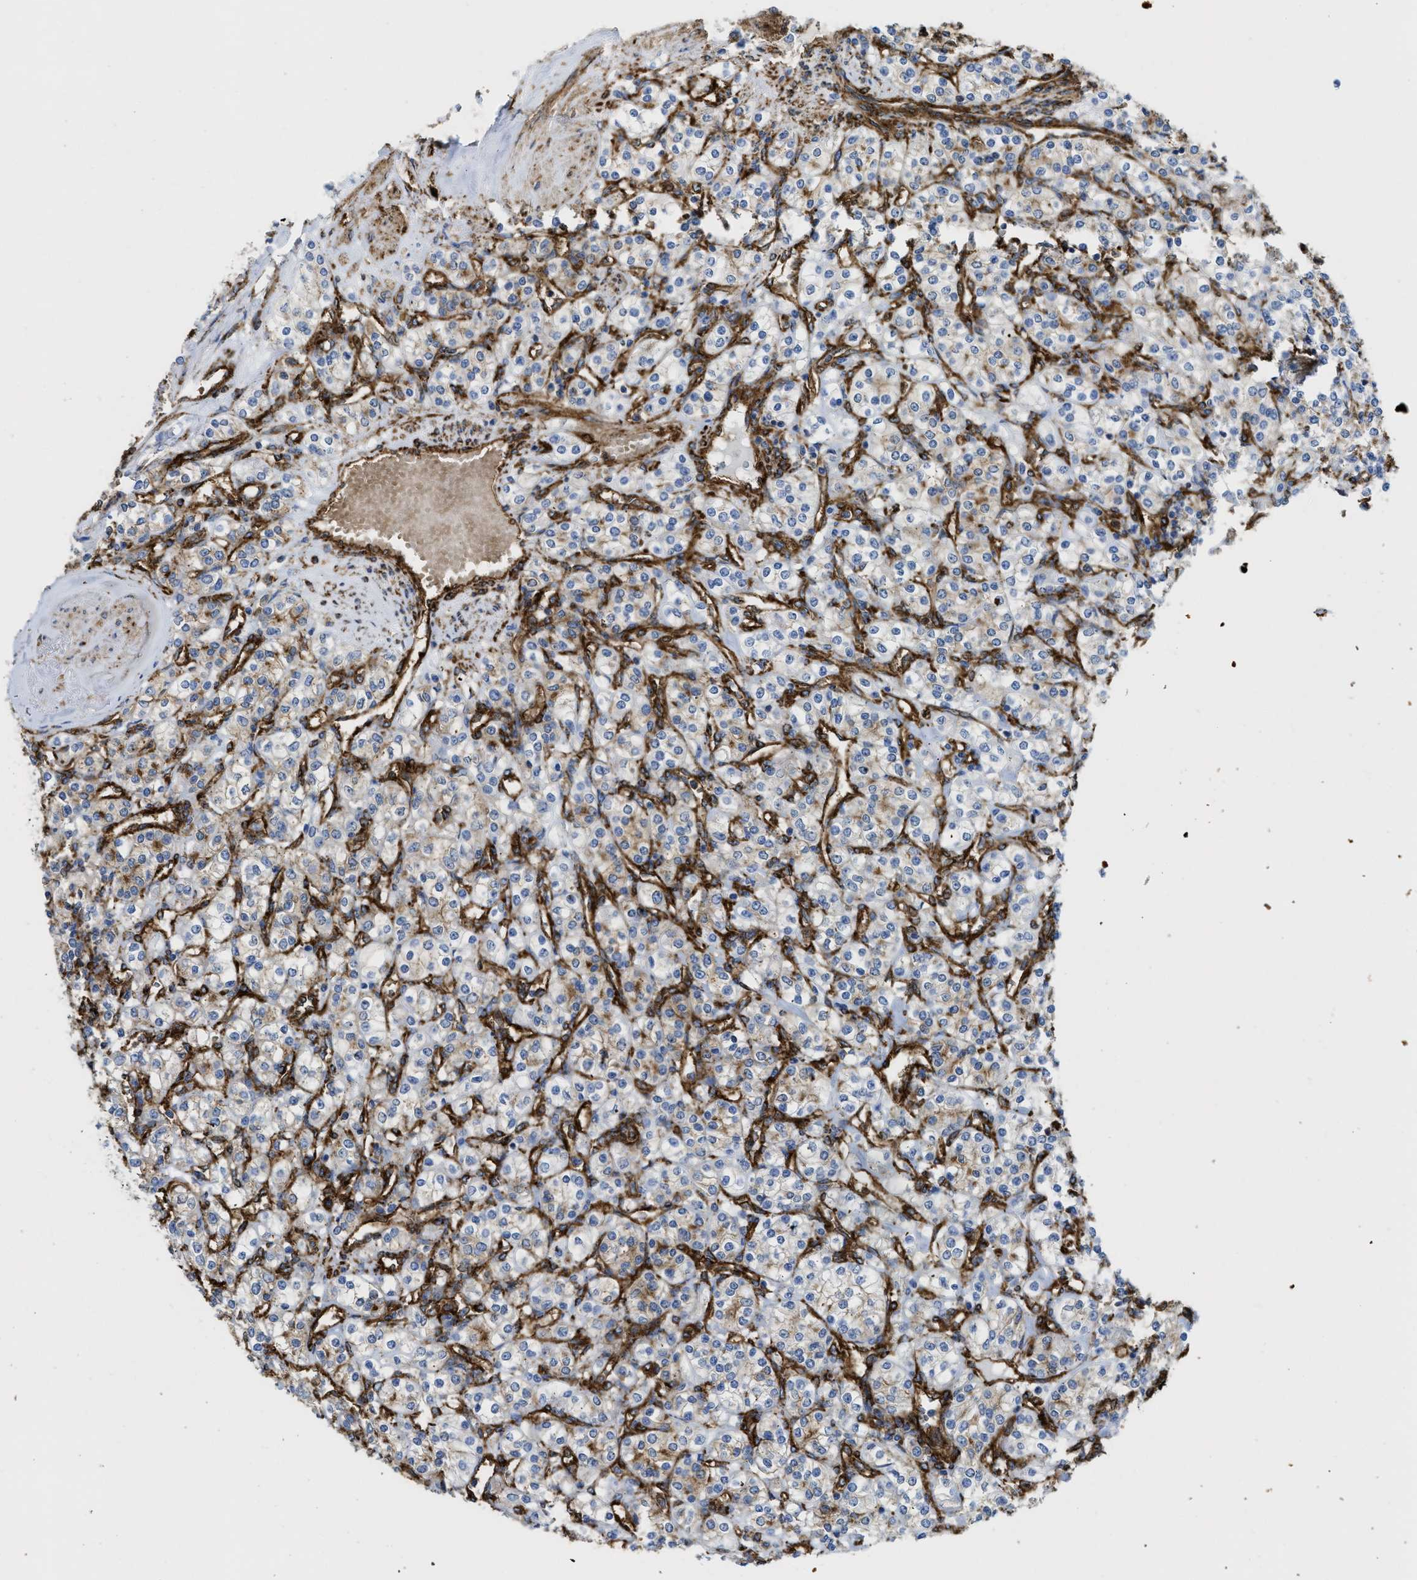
{"staining": {"intensity": "weak", "quantity": "<25%", "location": "cytoplasmic/membranous"}, "tissue": "renal cancer", "cell_type": "Tumor cells", "image_type": "cancer", "snomed": [{"axis": "morphology", "description": "Adenocarcinoma, NOS"}, {"axis": "topography", "description": "Kidney"}], "caption": "Tumor cells are negative for protein expression in human renal cancer (adenocarcinoma).", "gene": "HIP1", "patient": {"sex": "male", "age": 77}}